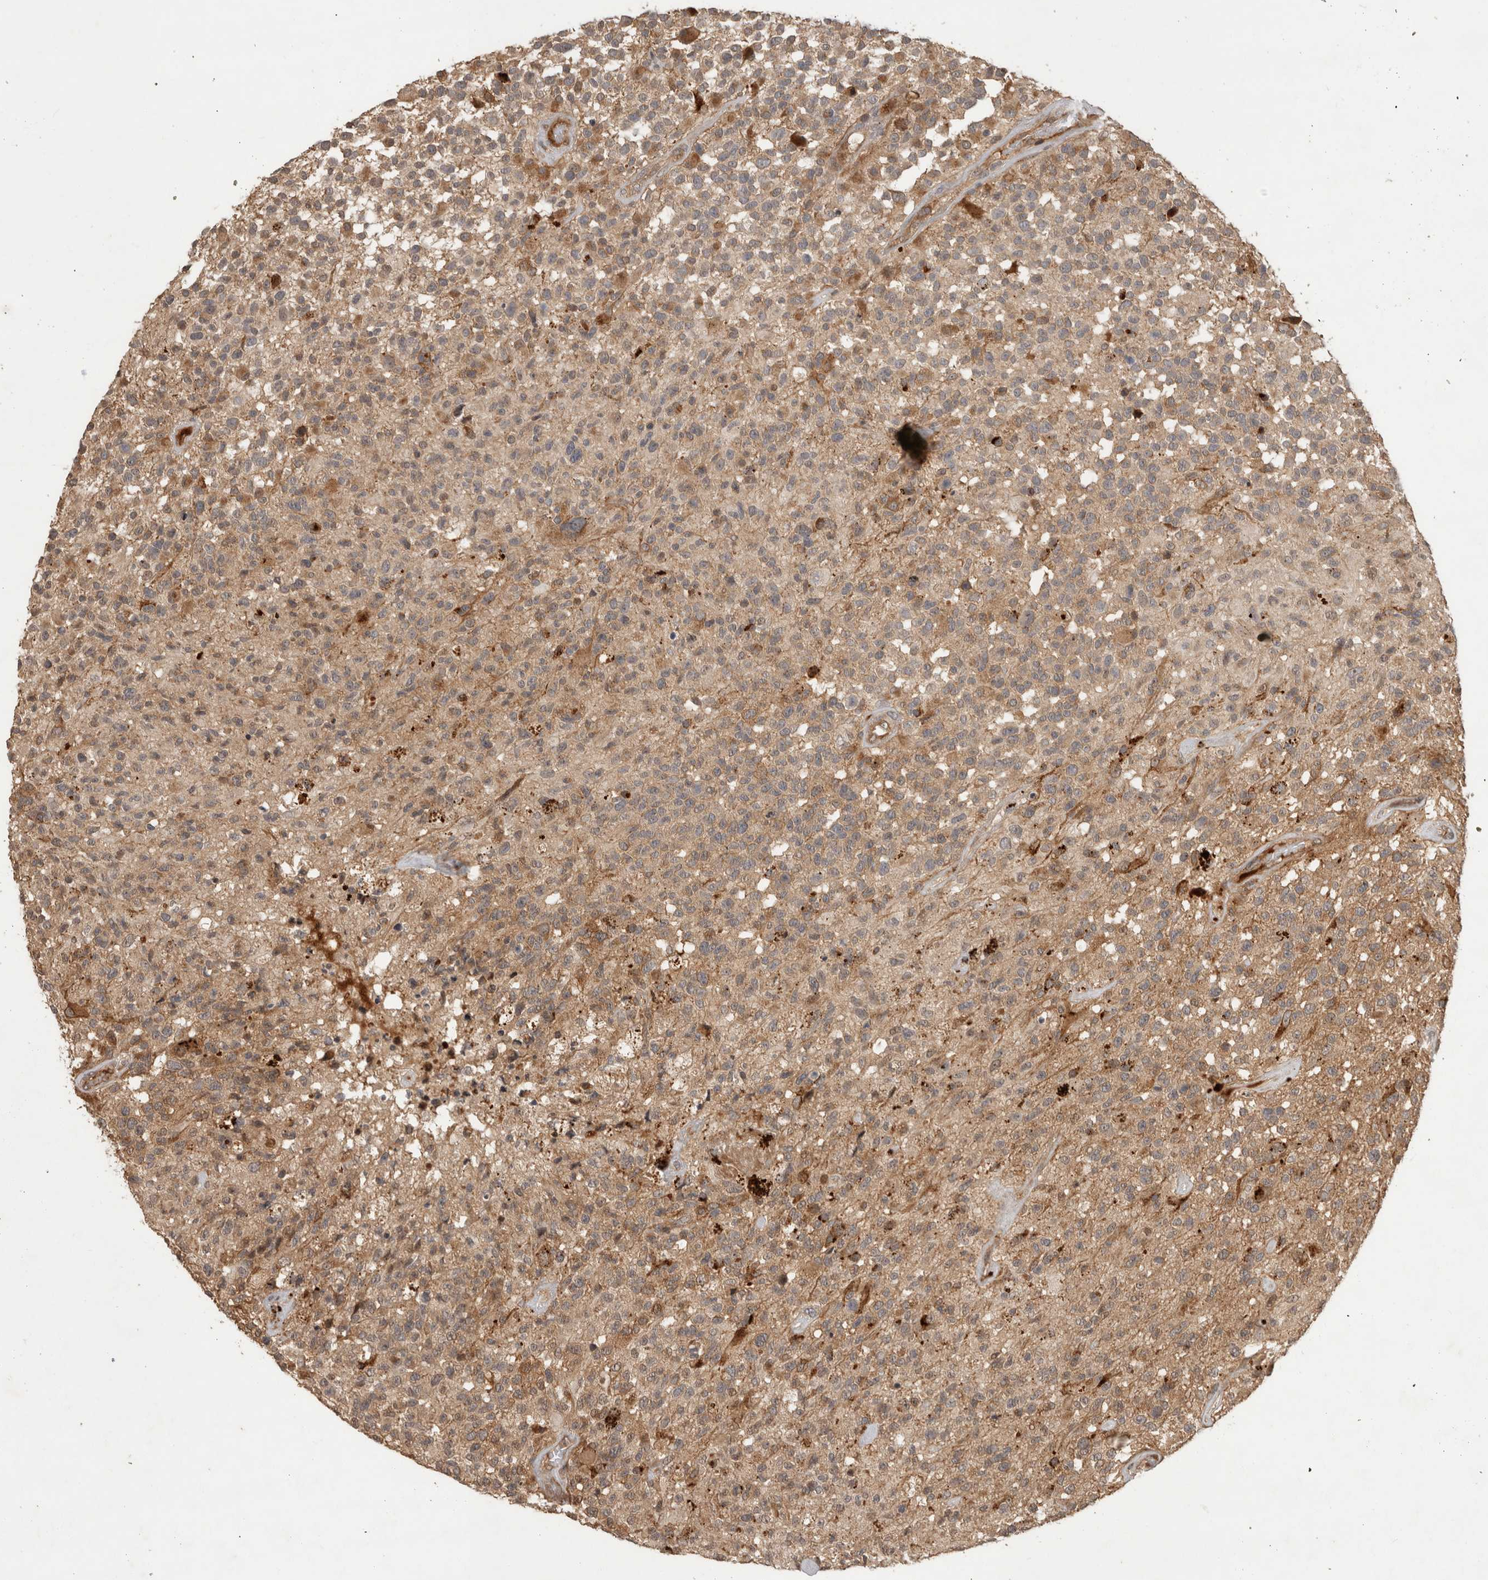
{"staining": {"intensity": "weak", "quantity": ">75%", "location": "cytoplasmic/membranous"}, "tissue": "glioma", "cell_type": "Tumor cells", "image_type": "cancer", "snomed": [{"axis": "morphology", "description": "Glioma, malignant, High grade"}, {"axis": "morphology", "description": "Glioblastoma, NOS"}, {"axis": "topography", "description": "Brain"}], "caption": "Protein expression analysis of glioma demonstrates weak cytoplasmic/membranous positivity in approximately >75% of tumor cells. Using DAB (3,3'-diaminobenzidine) (brown) and hematoxylin (blue) stains, captured at high magnification using brightfield microscopy.", "gene": "PITPNC1", "patient": {"sex": "male", "age": 60}}